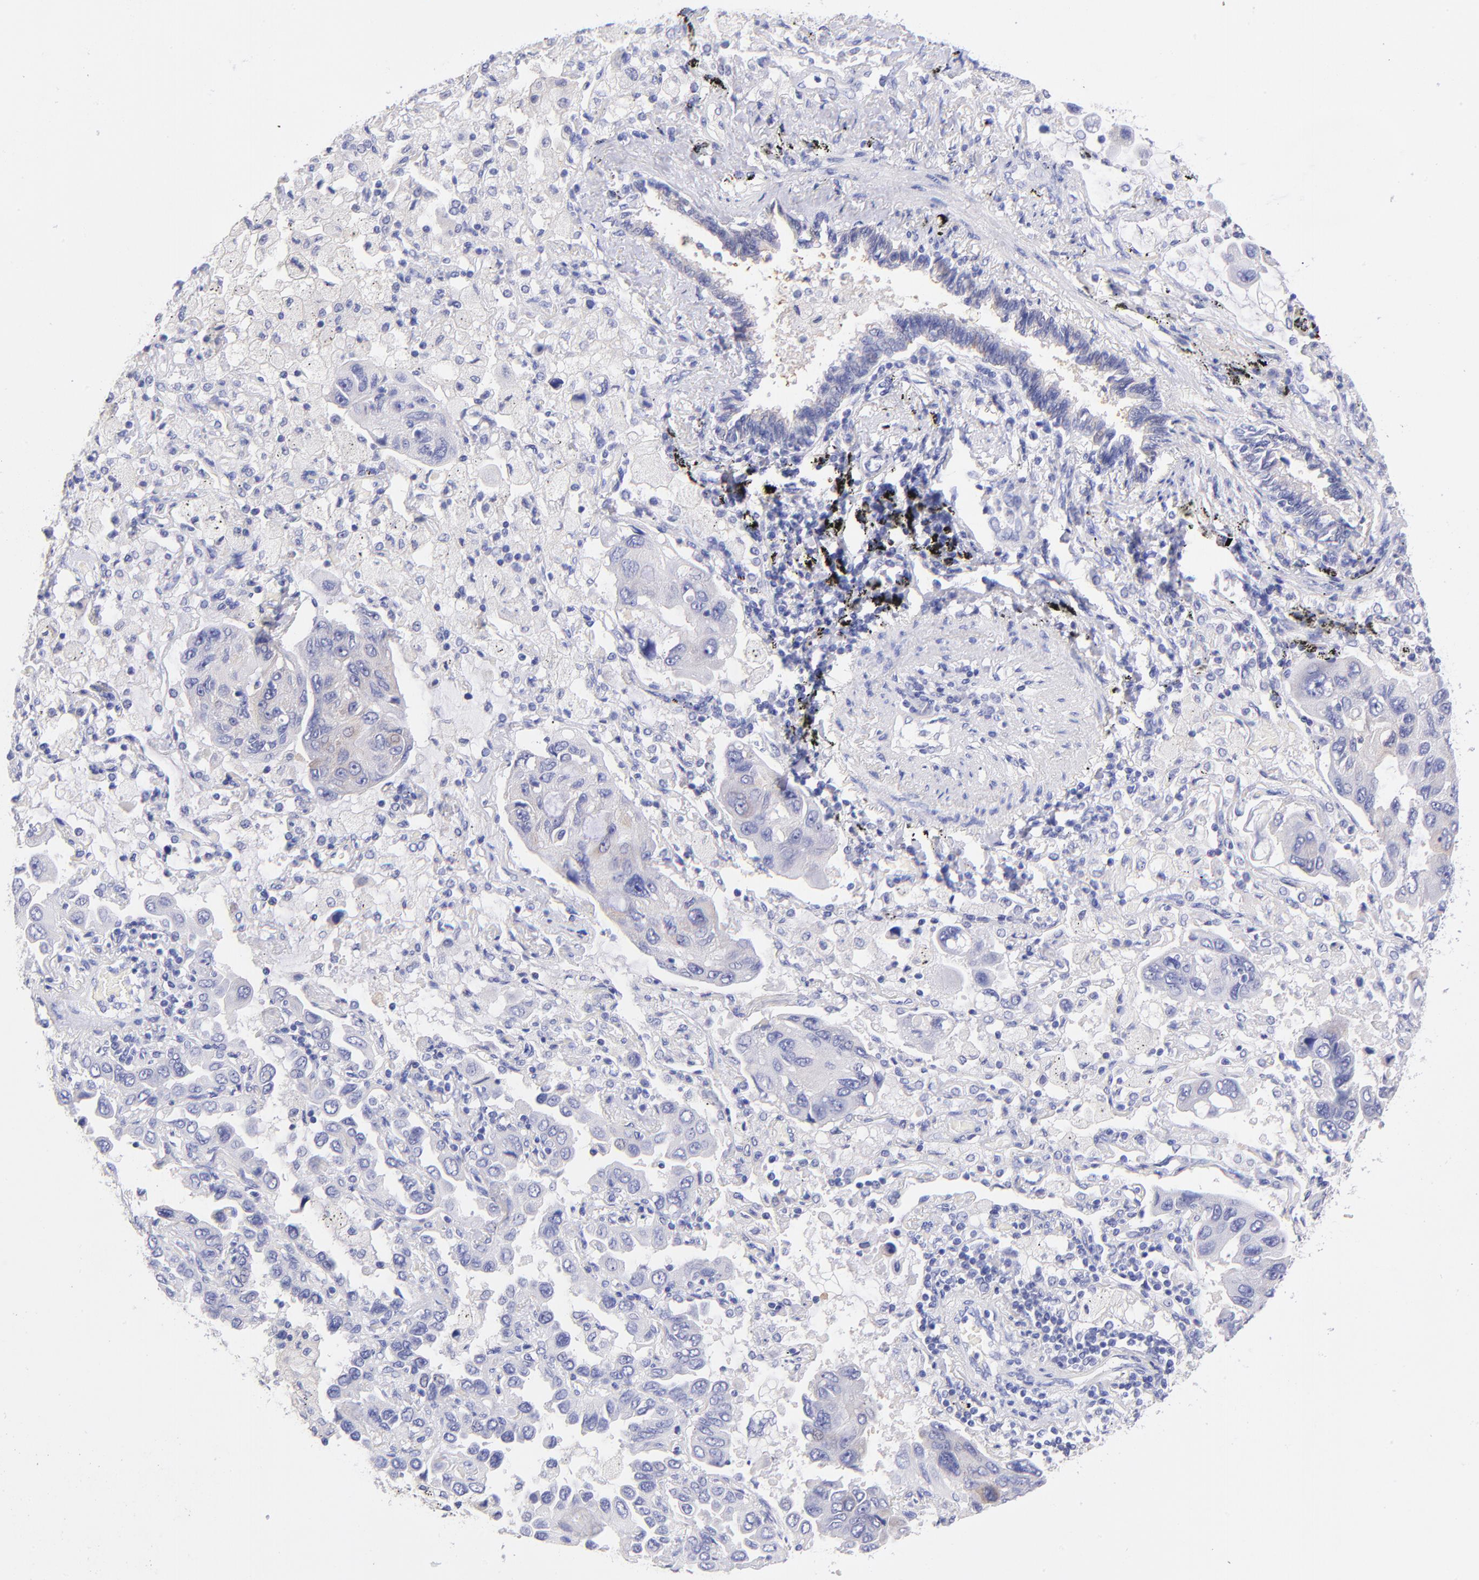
{"staining": {"intensity": "weak", "quantity": "<25%", "location": "cytoplasmic/membranous"}, "tissue": "lung cancer", "cell_type": "Tumor cells", "image_type": "cancer", "snomed": [{"axis": "morphology", "description": "Adenocarcinoma, NOS"}, {"axis": "topography", "description": "Lung"}], "caption": "Tumor cells are negative for brown protein staining in adenocarcinoma (lung).", "gene": "RAB3B", "patient": {"sex": "male", "age": 64}}